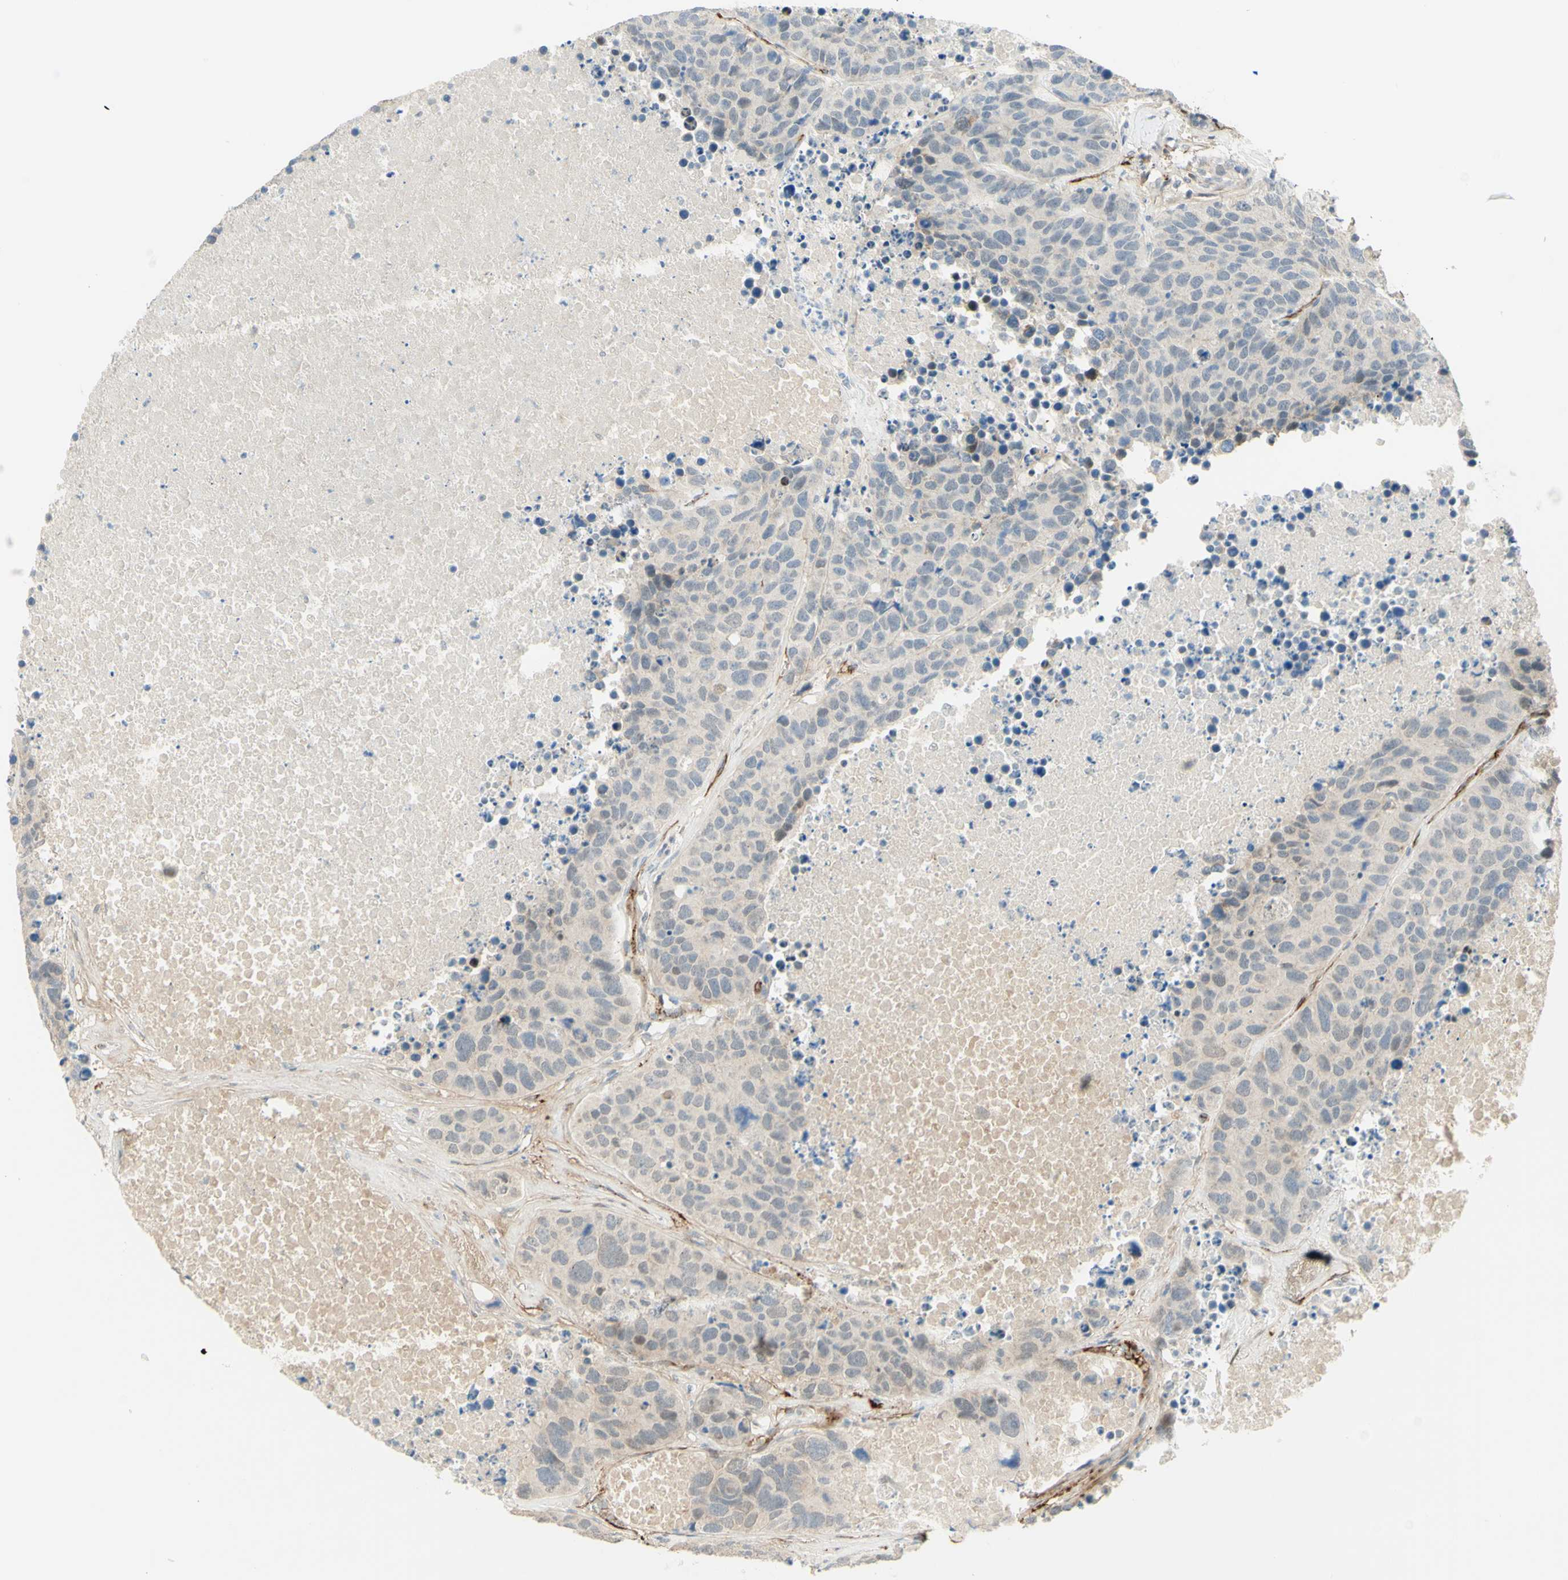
{"staining": {"intensity": "negative", "quantity": "none", "location": "none"}, "tissue": "carcinoid", "cell_type": "Tumor cells", "image_type": "cancer", "snomed": [{"axis": "morphology", "description": "Carcinoid, malignant, NOS"}, {"axis": "topography", "description": "Lung"}], "caption": "Immunohistochemistry histopathology image of human carcinoid (malignant) stained for a protein (brown), which exhibits no staining in tumor cells.", "gene": "ANGPT2", "patient": {"sex": "male", "age": 60}}